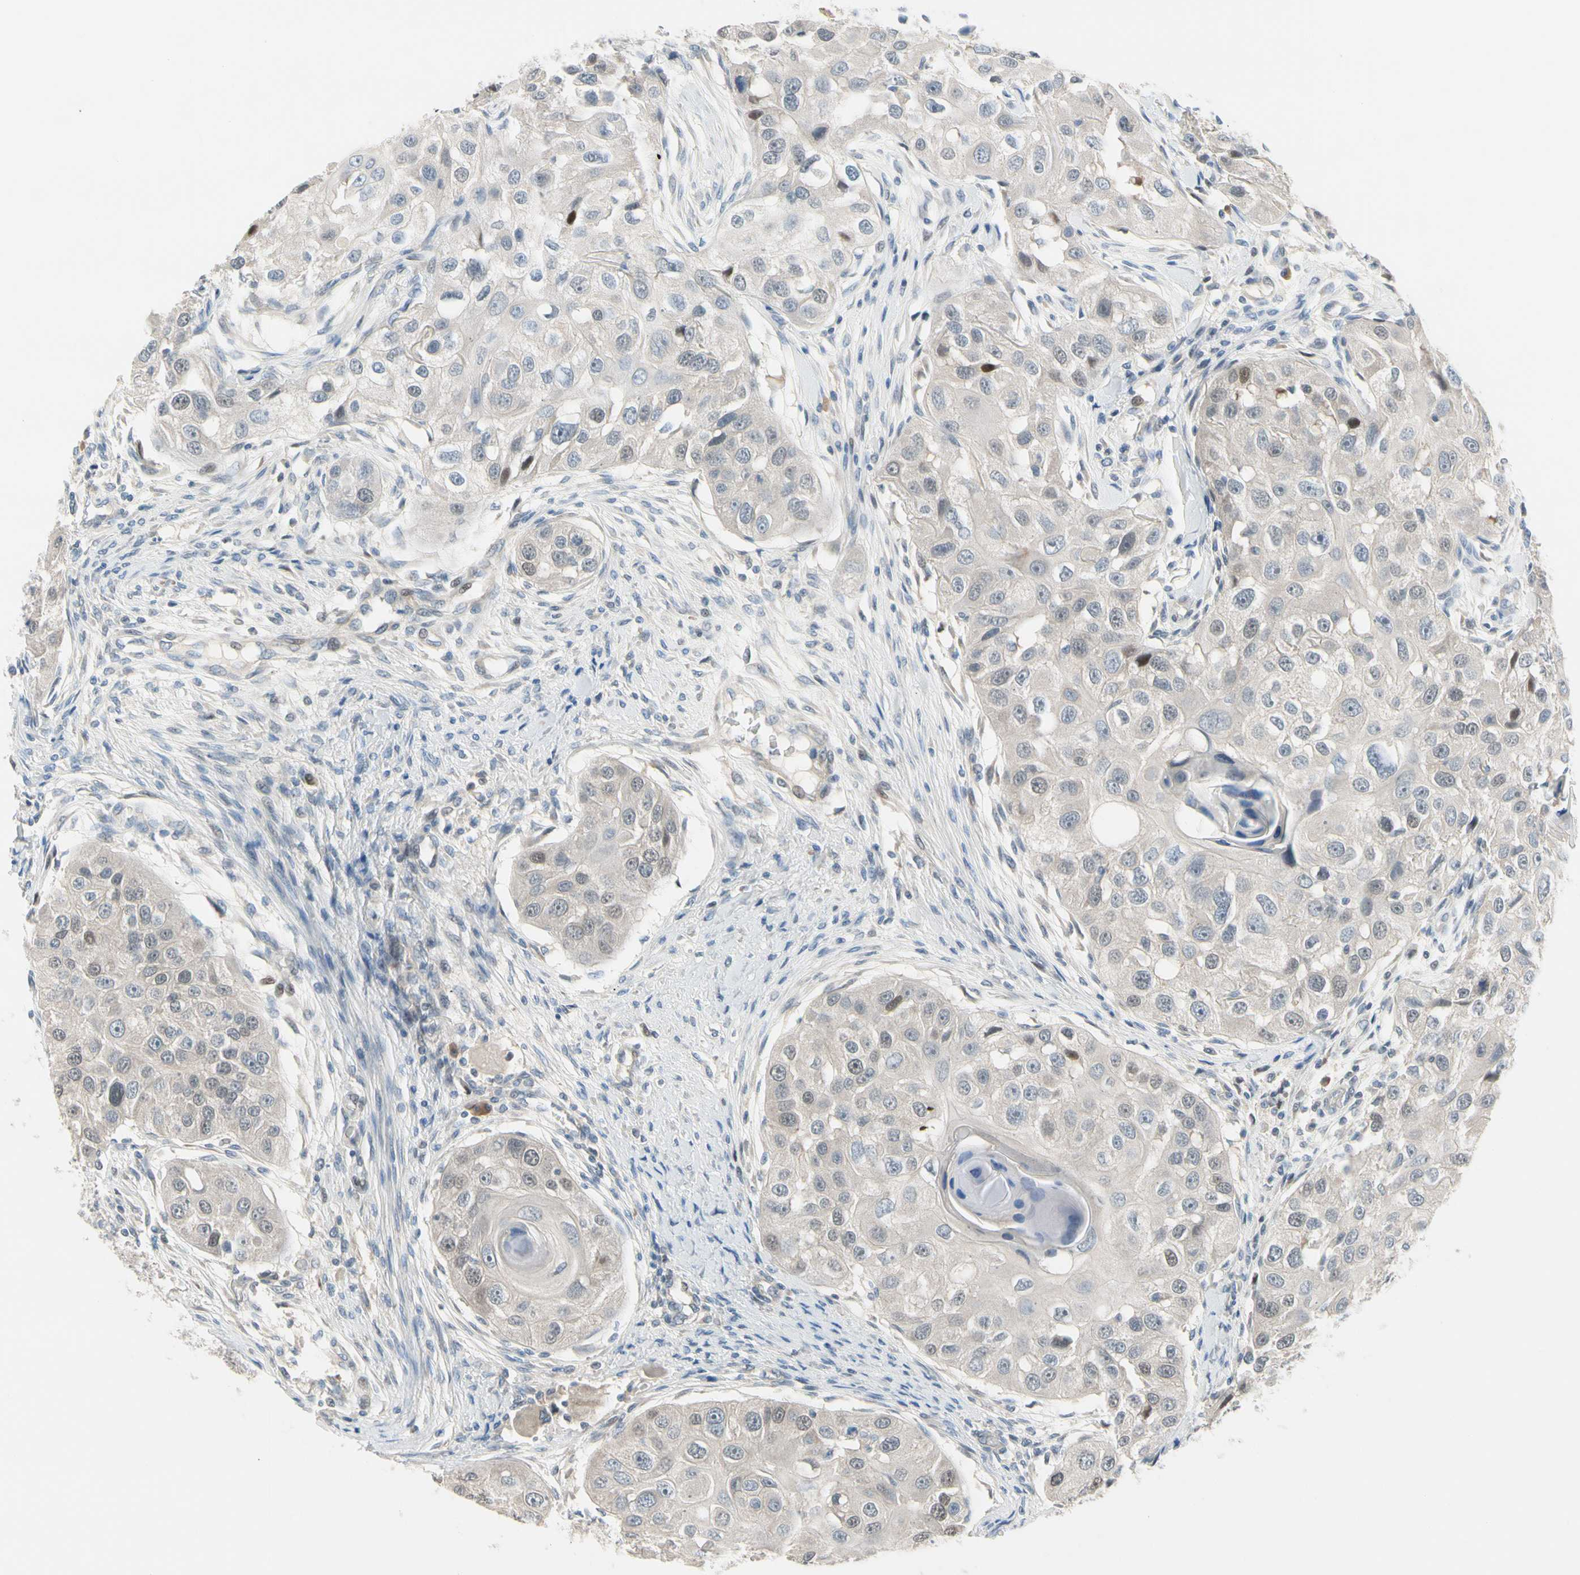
{"staining": {"intensity": "negative", "quantity": "none", "location": "none"}, "tissue": "head and neck cancer", "cell_type": "Tumor cells", "image_type": "cancer", "snomed": [{"axis": "morphology", "description": "Normal tissue, NOS"}, {"axis": "morphology", "description": "Squamous cell carcinoma, NOS"}, {"axis": "topography", "description": "Skeletal muscle"}, {"axis": "topography", "description": "Head-Neck"}], "caption": "This is an IHC histopathology image of head and neck cancer. There is no positivity in tumor cells.", "gene": "CFAP36", "patient": {"sex": "male", "age": 51}}